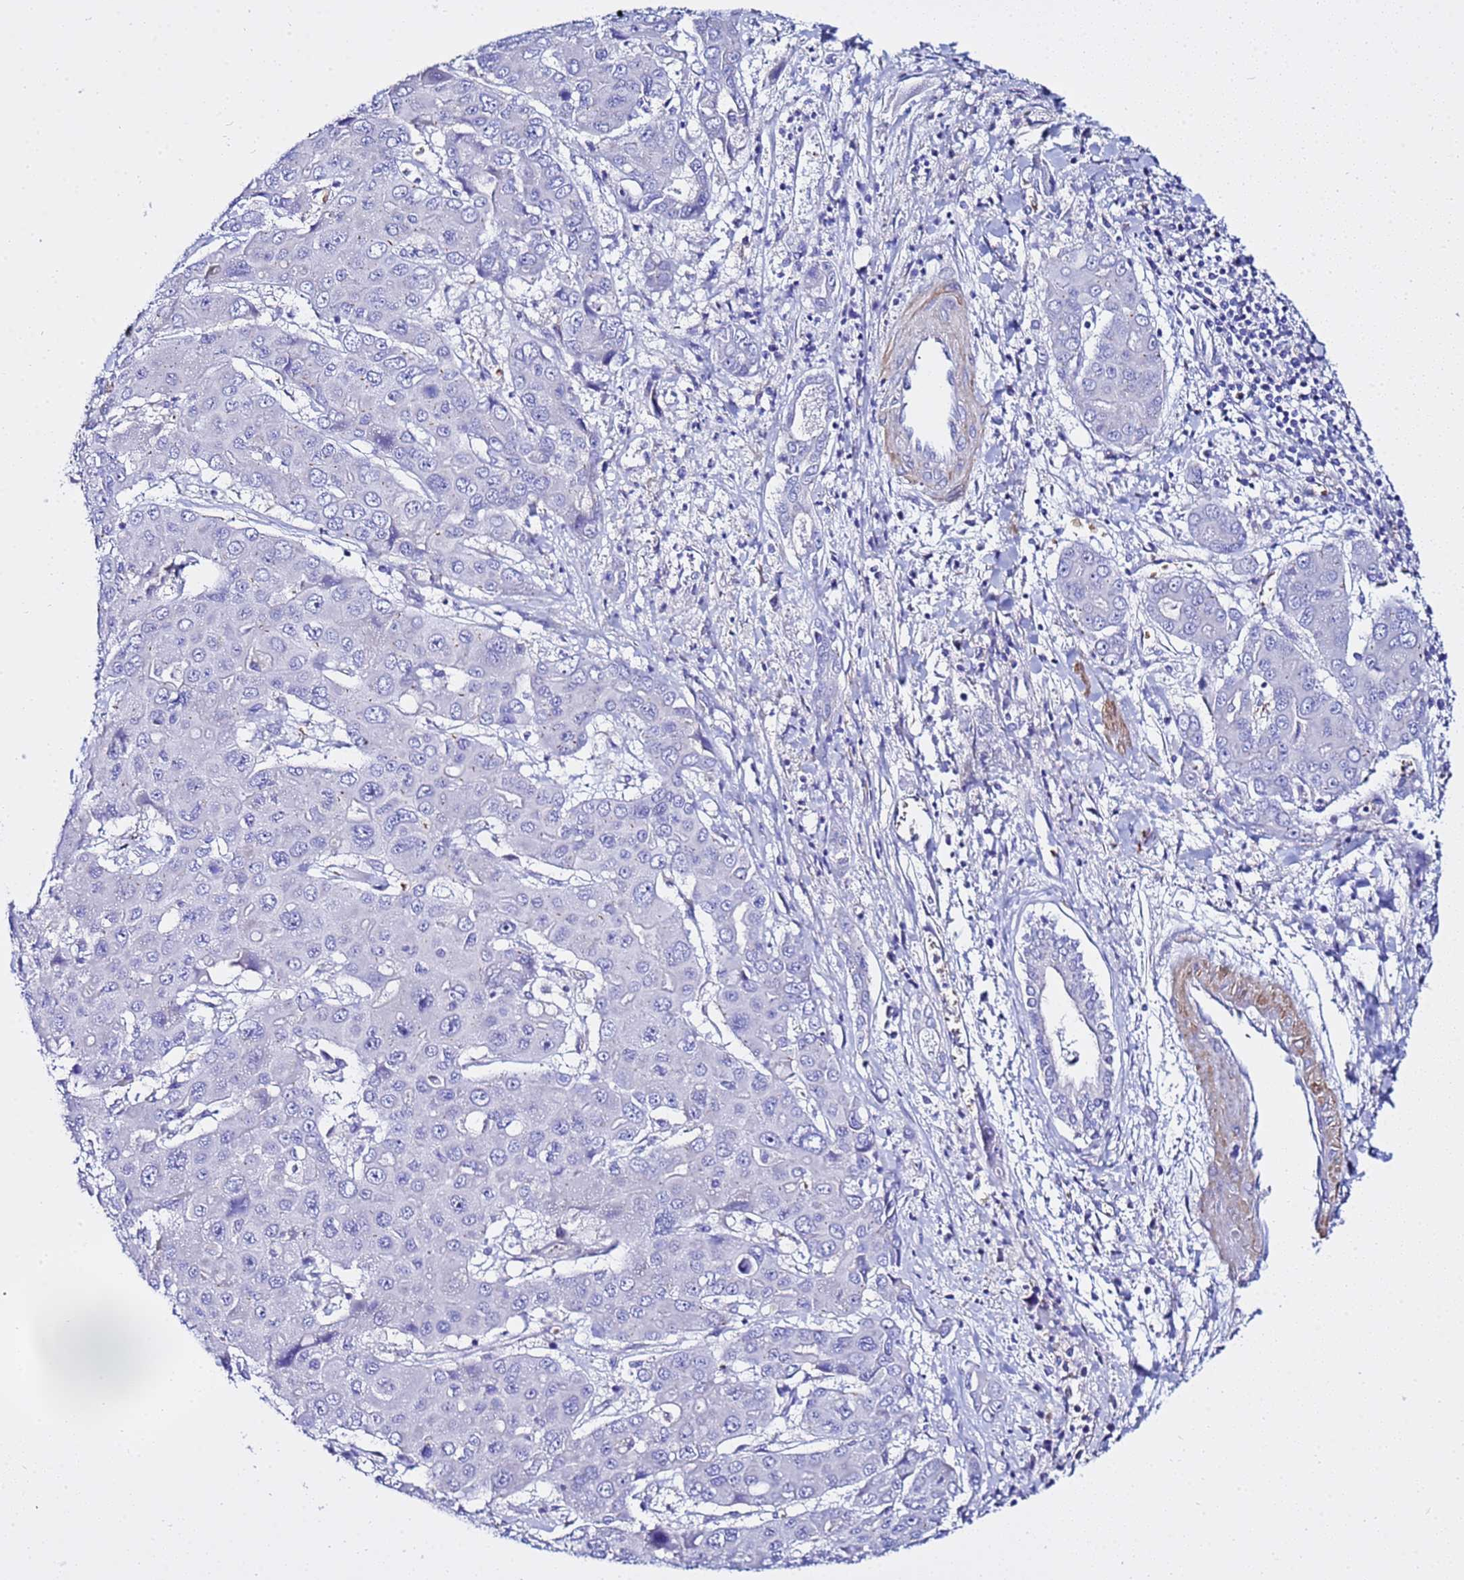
{"staining": {"intensity": "negative", "quantity": "none", "location": "none"}, "tissue": "liver cancer", "cell_type": "Tumor cells", "image_type": "cancer", "snomed": [{"axis": "morphology", "description": "Cholangiocarcinoma"}, {"axis": "topography", "description": "Liver"}], "caption": "Cholangiocarcinoma (liver) stained for a protein using immunohistochemistry demonstrates no expression tumor cells.", "gene": "USP18", "patient": {"sex": "male", "age": 67}}